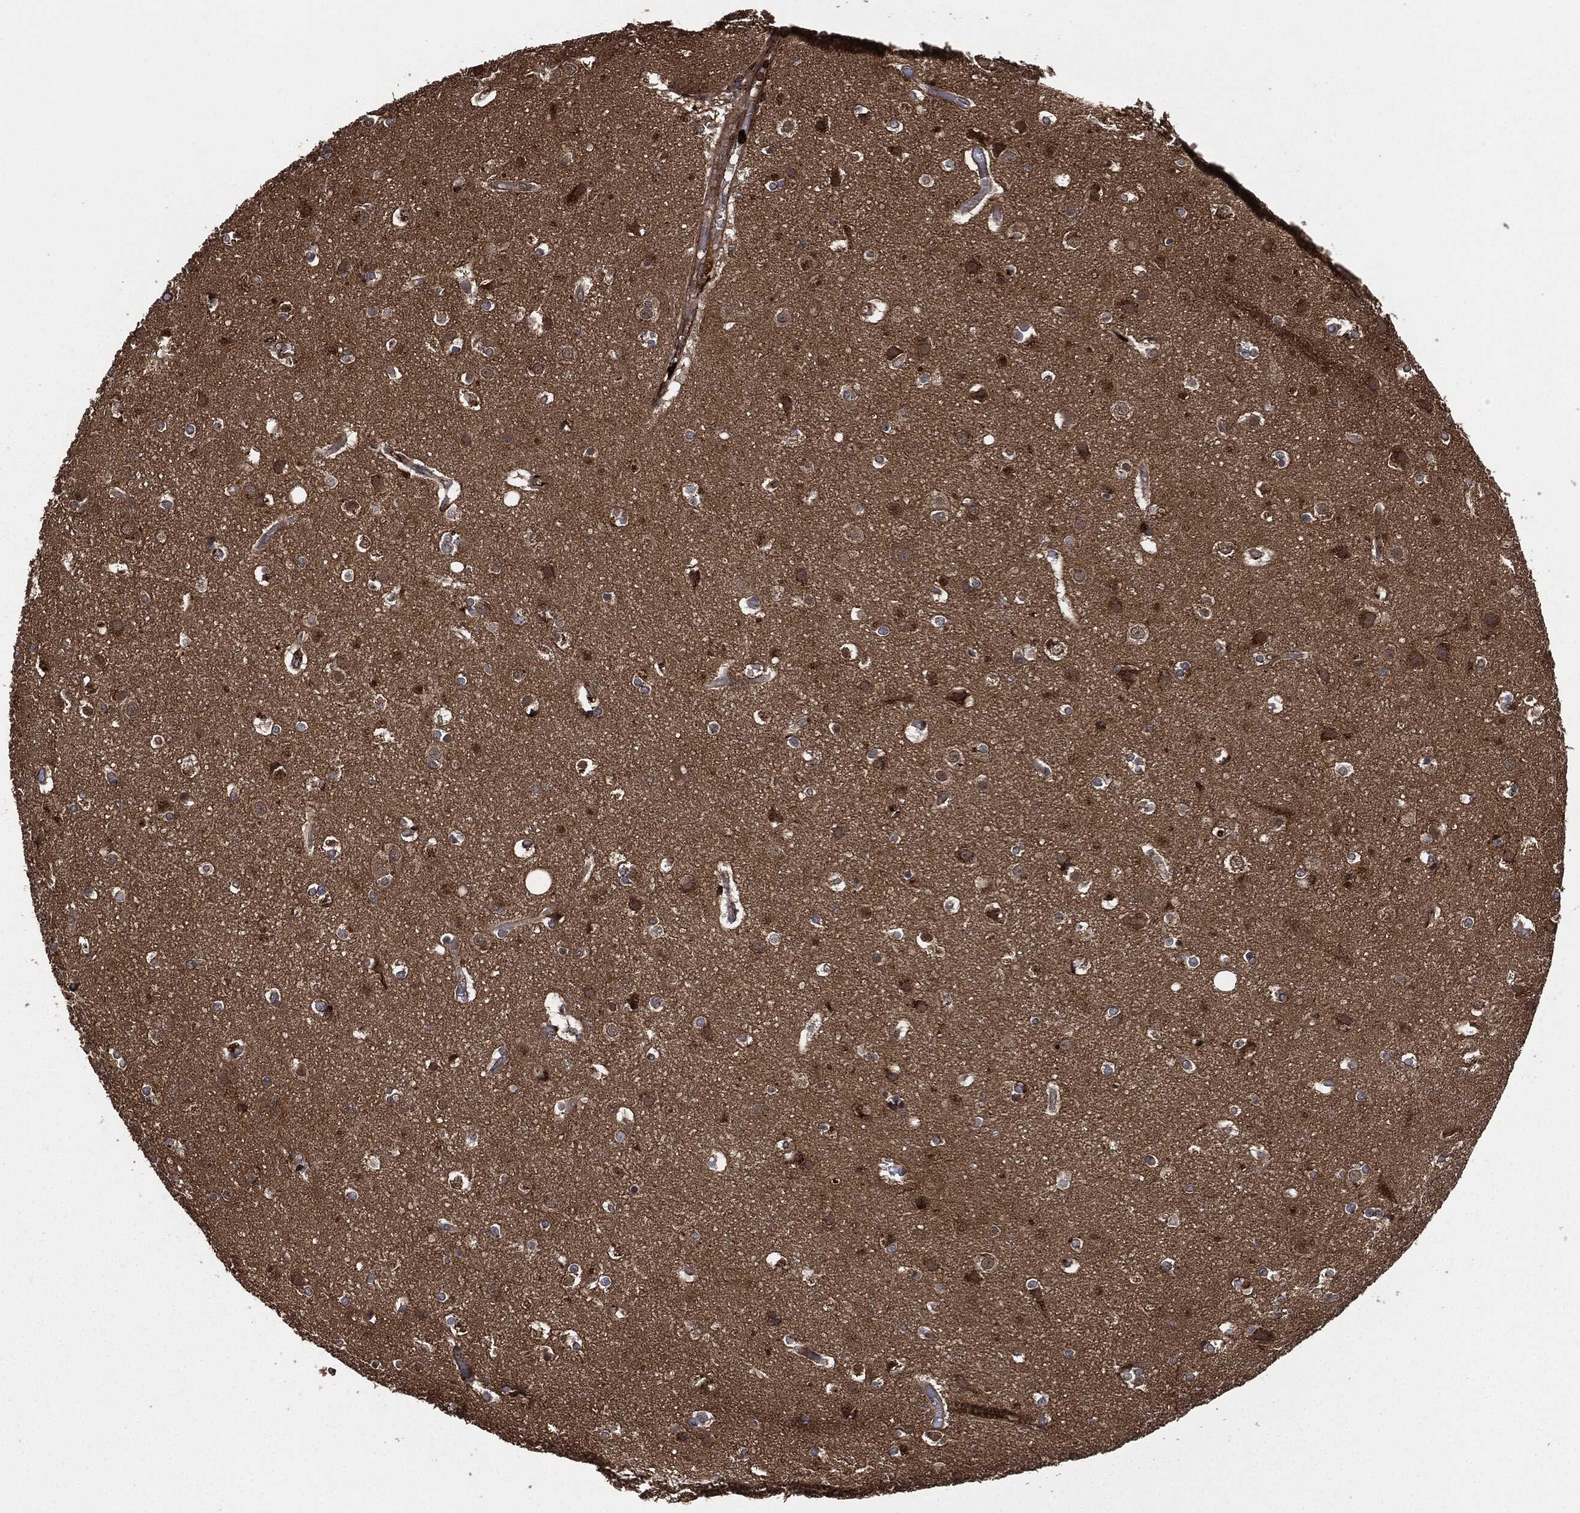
{"staining": {"intensity": "negative", "quantity": "none", "location": "none"}, "tissue": "cerebral cortex", "cell_type": "Endothelial cells", "image_type": "normal", "snomed": [{"axis": "morphology", "description": "Normal tissue, NOS"}, {"axis": "topography", "description": "Cerebral cortex"}], "caption": "DAB immunohistochemical staining of unremarkable human cerebral cortex displays no significant positivity in endothelial cells.", "gene": "CRABP2", "patient": {"sex": "female", "age": 52}}